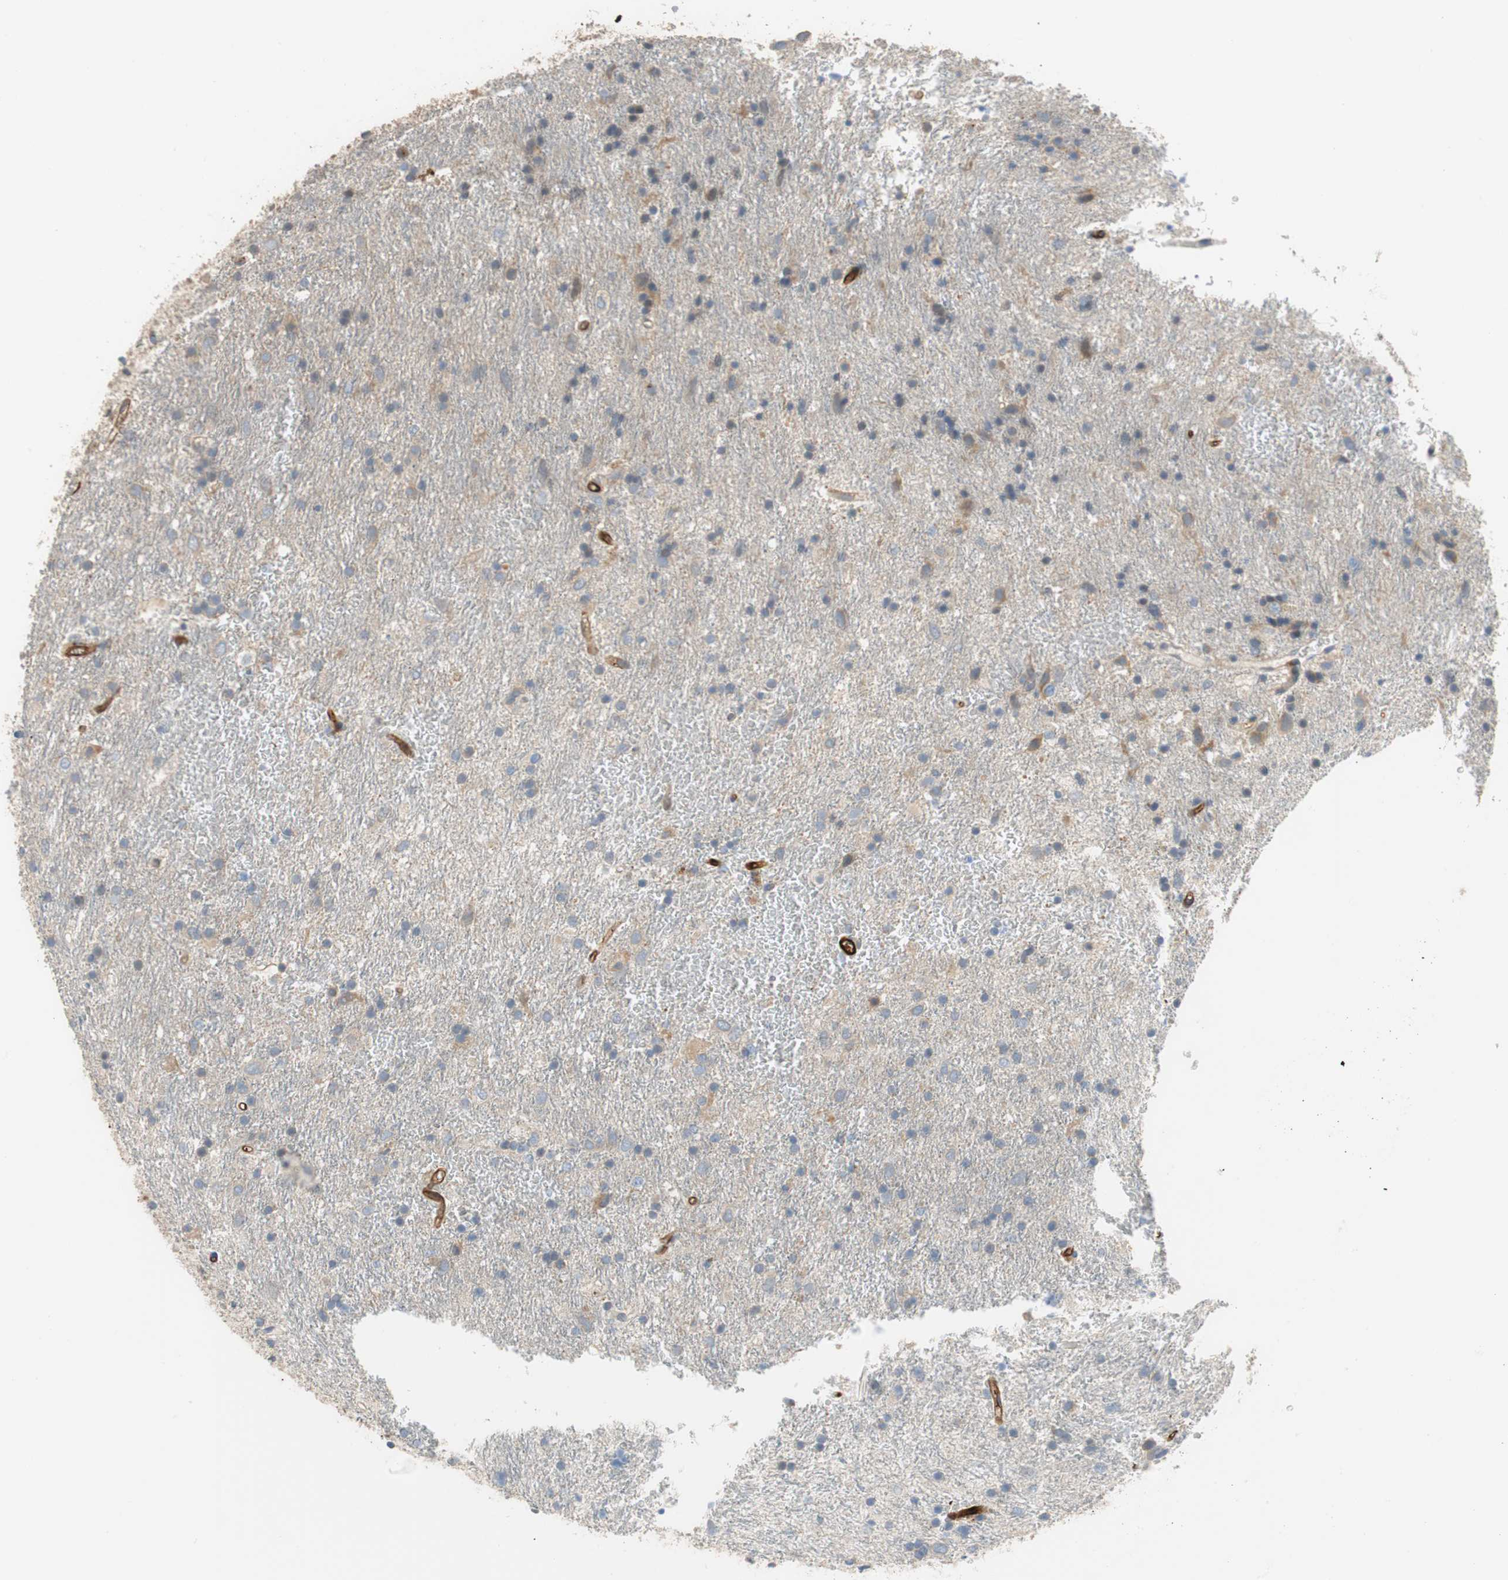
{"staining": {"intensity": "weak", "quantity": "<25%", "location": "cytoplasmic/membranous"}, "tissue": "glioma", "cell_type": "Tumor cells", "image_type": "cancer", "snomed": [{"axis": "morphology", "description": "Glioma, malignant, Low grade"}, {"axis": "topography", "description": "Brain"}], "caption": "DAB (3,3'-diaminobenzidine) immunohistochemical staining of malignant low-grade glioma reveals no significant positivity in tumor cells.", "gene": "ALPL", "patient": {"sex": "male", "age": 77}}